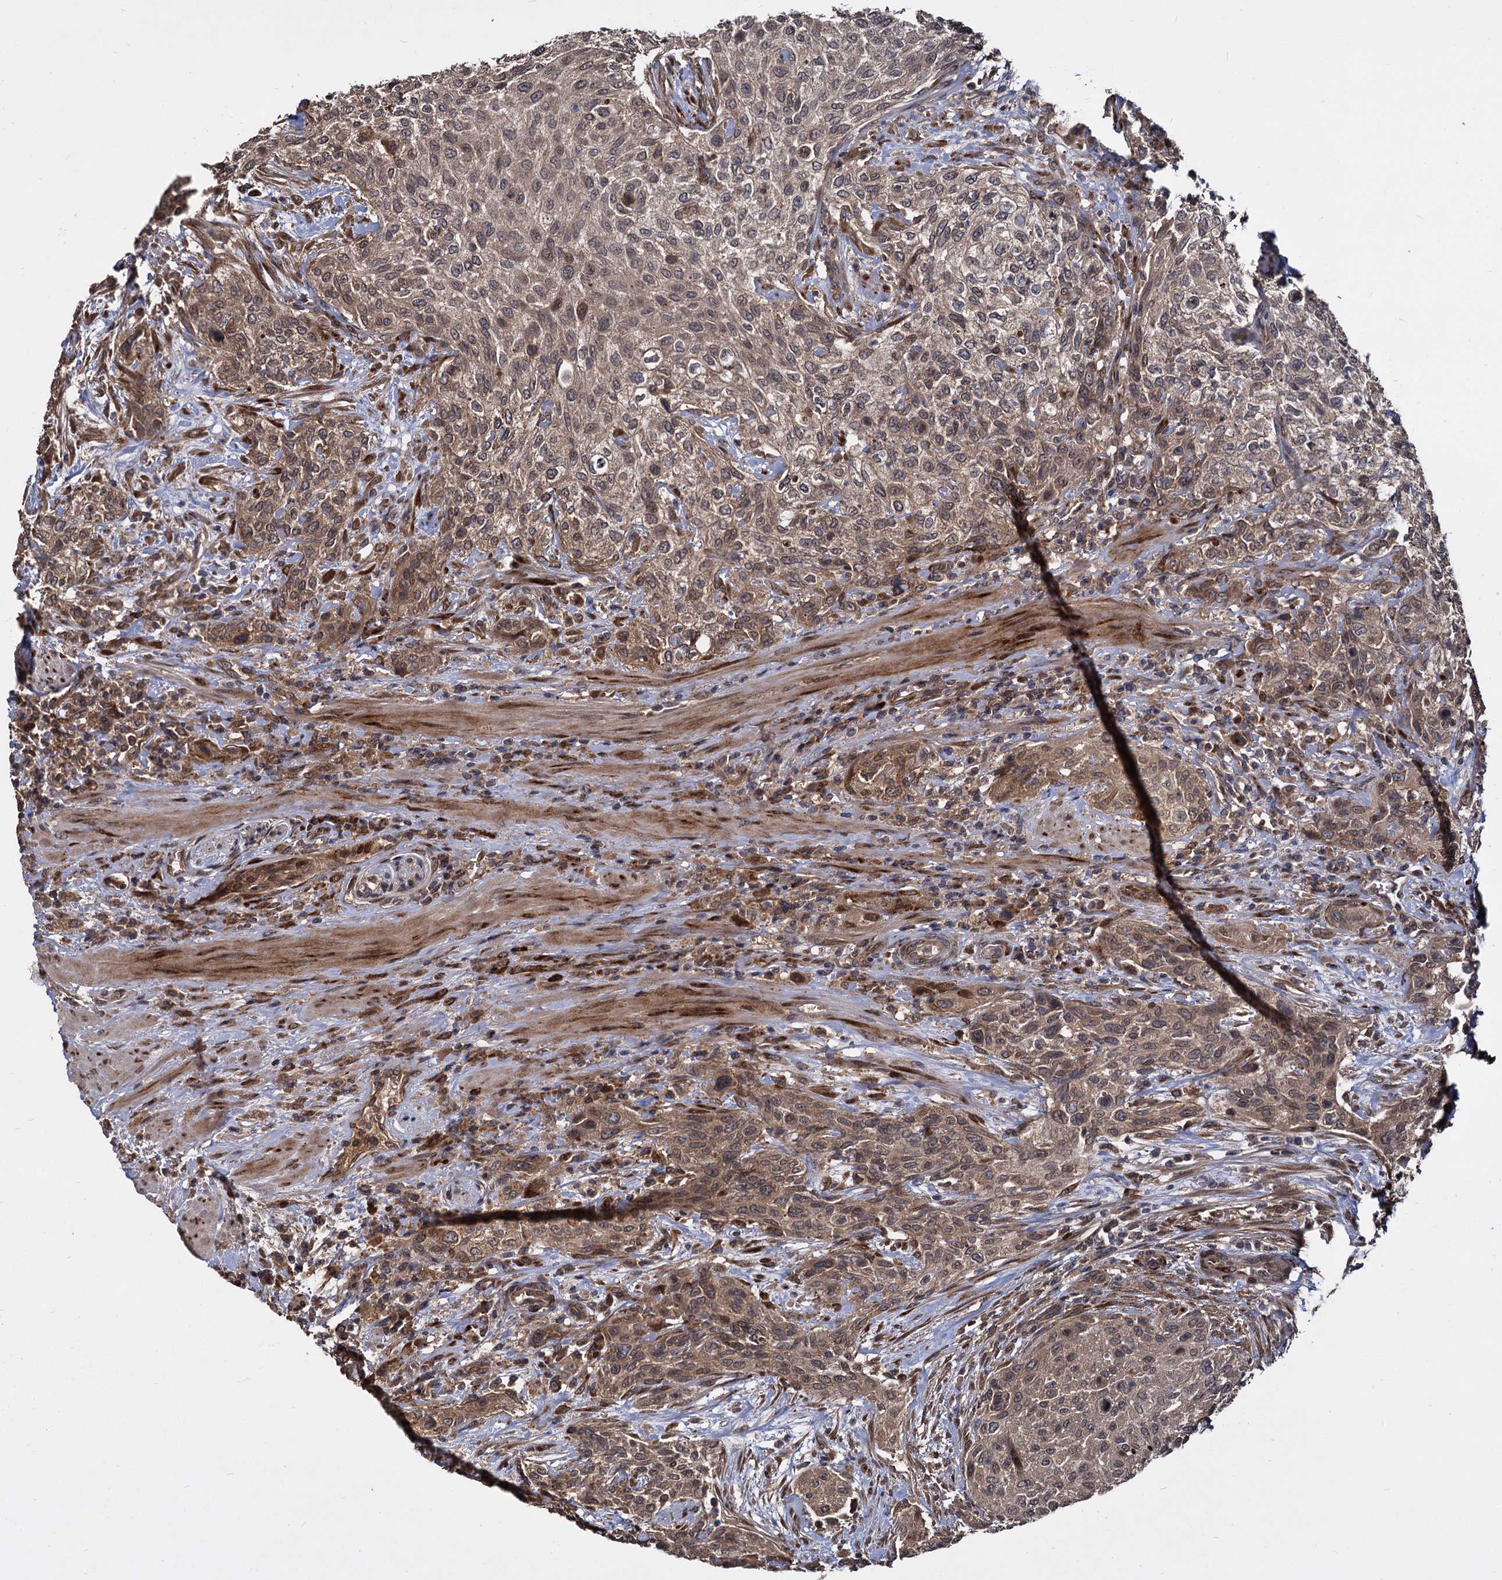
{"staining": {"intensity": "weak", "quantity": ">75%", "location": "cytoplasmic/membranous,nuclear"}, "tissue": "urothelial cancer", "cell_type": "Tumor cells", "image_type": "cancer", "snomed": [{"axis": "morphology", "description": "Normal tissue, NOS"}, {"axis": "morphology", "description": "Urothelial carcinoma, NOS"}, {"axis": "topography", "description": "Urinary bladder"}, {"axis": "topography", "description": "Peripheral nerve tissue"}], "caption": "Protein staining reveals weak cytoplasmic/membranous and nuclear staining in about >75% of tumor cells in urothelial cancer. (Brightfield microscopy of DAB IHC at high magnification).", "gene": "INPPL1", "patient": {"sex": "male", "age": 35}}